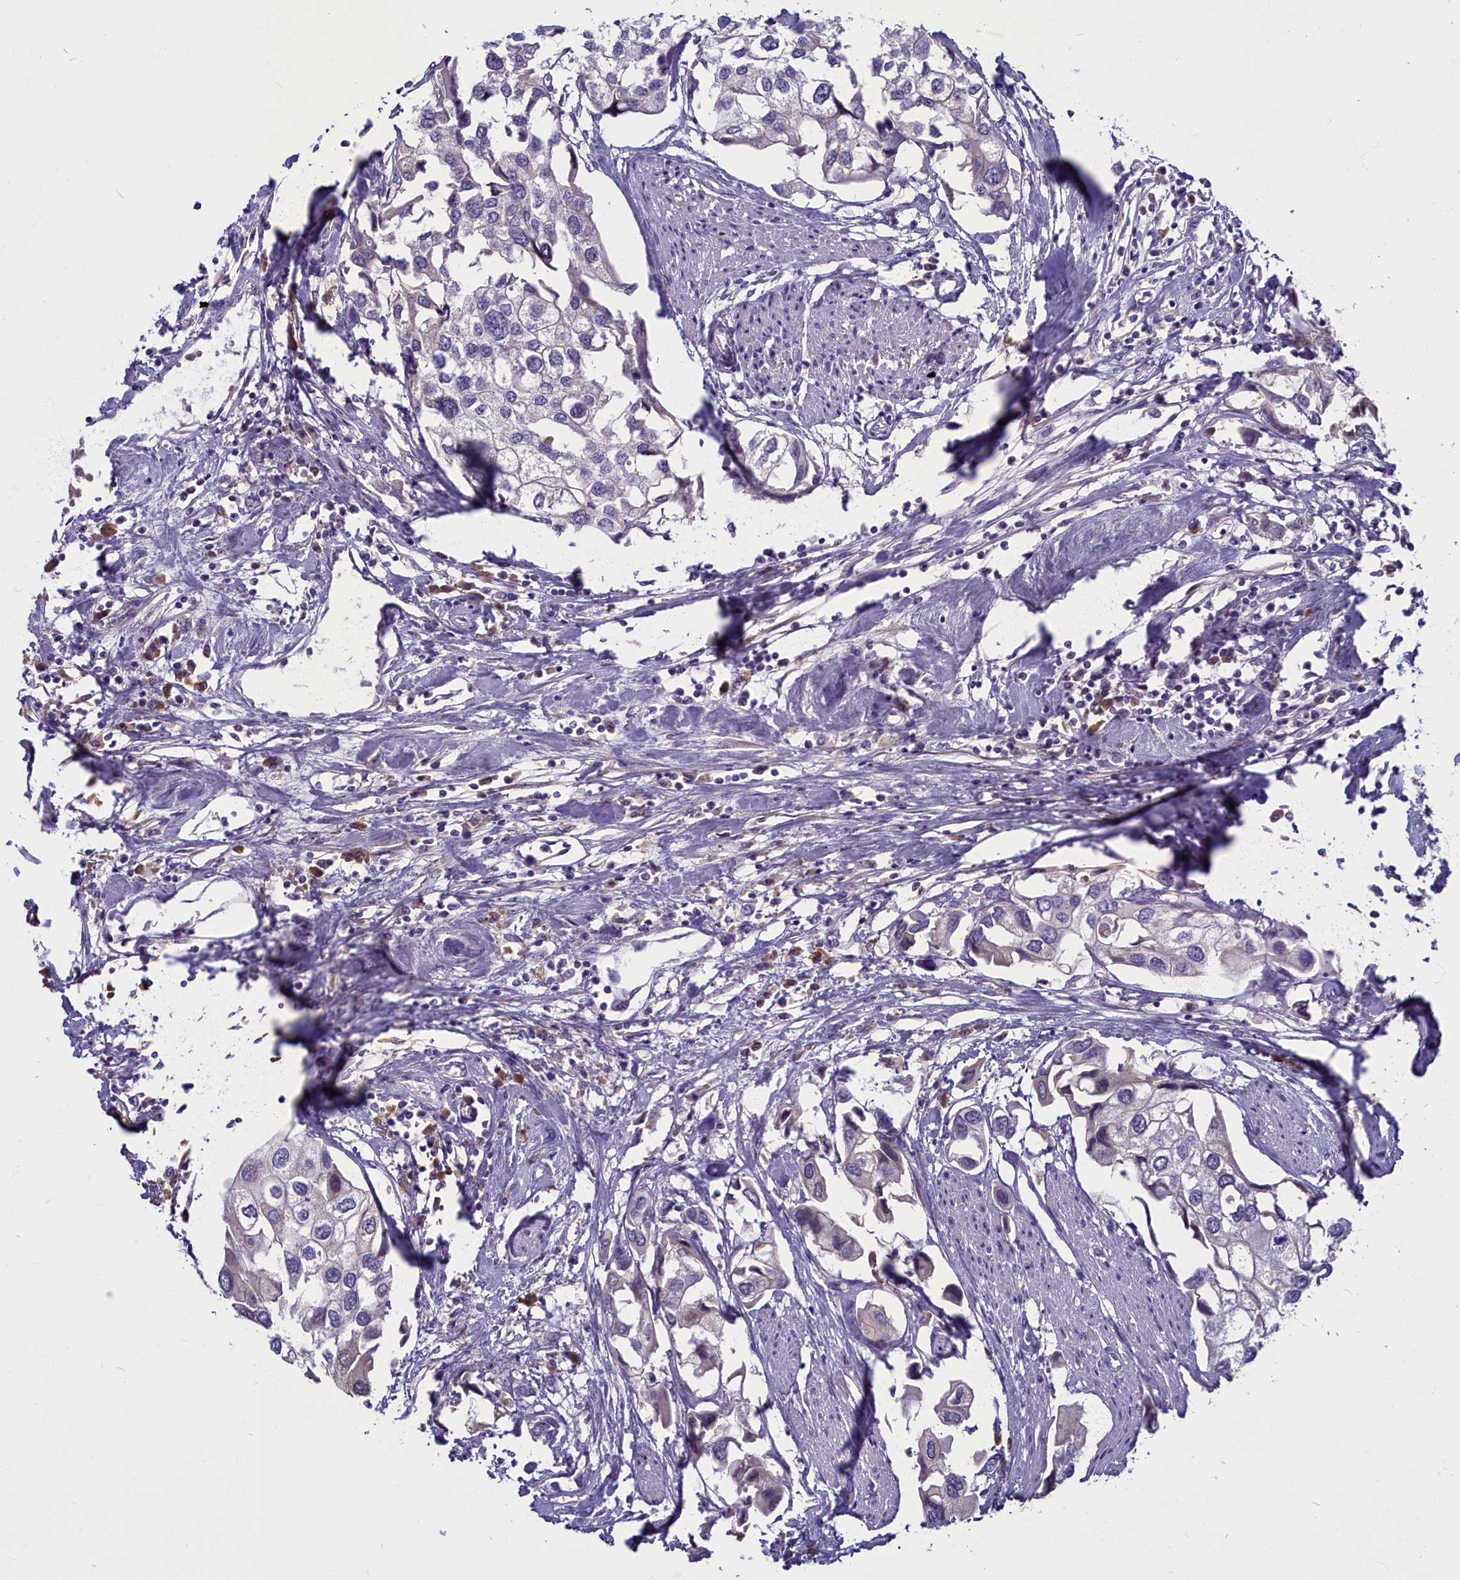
{"staining": {"intensity": "negative", "quantity": "none", "location": "none"}, "tissue": "urothelial cancer", "cell_type": "Tumor cells", "image_type": "cancer", "snomed": [{"axis": "morphology", "description": "Urothelial carcinoma, High grade"}, {"axis": "topography", "description": "Urinary bladder"}], "caption": "Tumor cells are negative for brown protein staining in high-grade urothelial carcinoma.", "gene": "SV2C", "patient": {"sex": "male", "age": 64}}